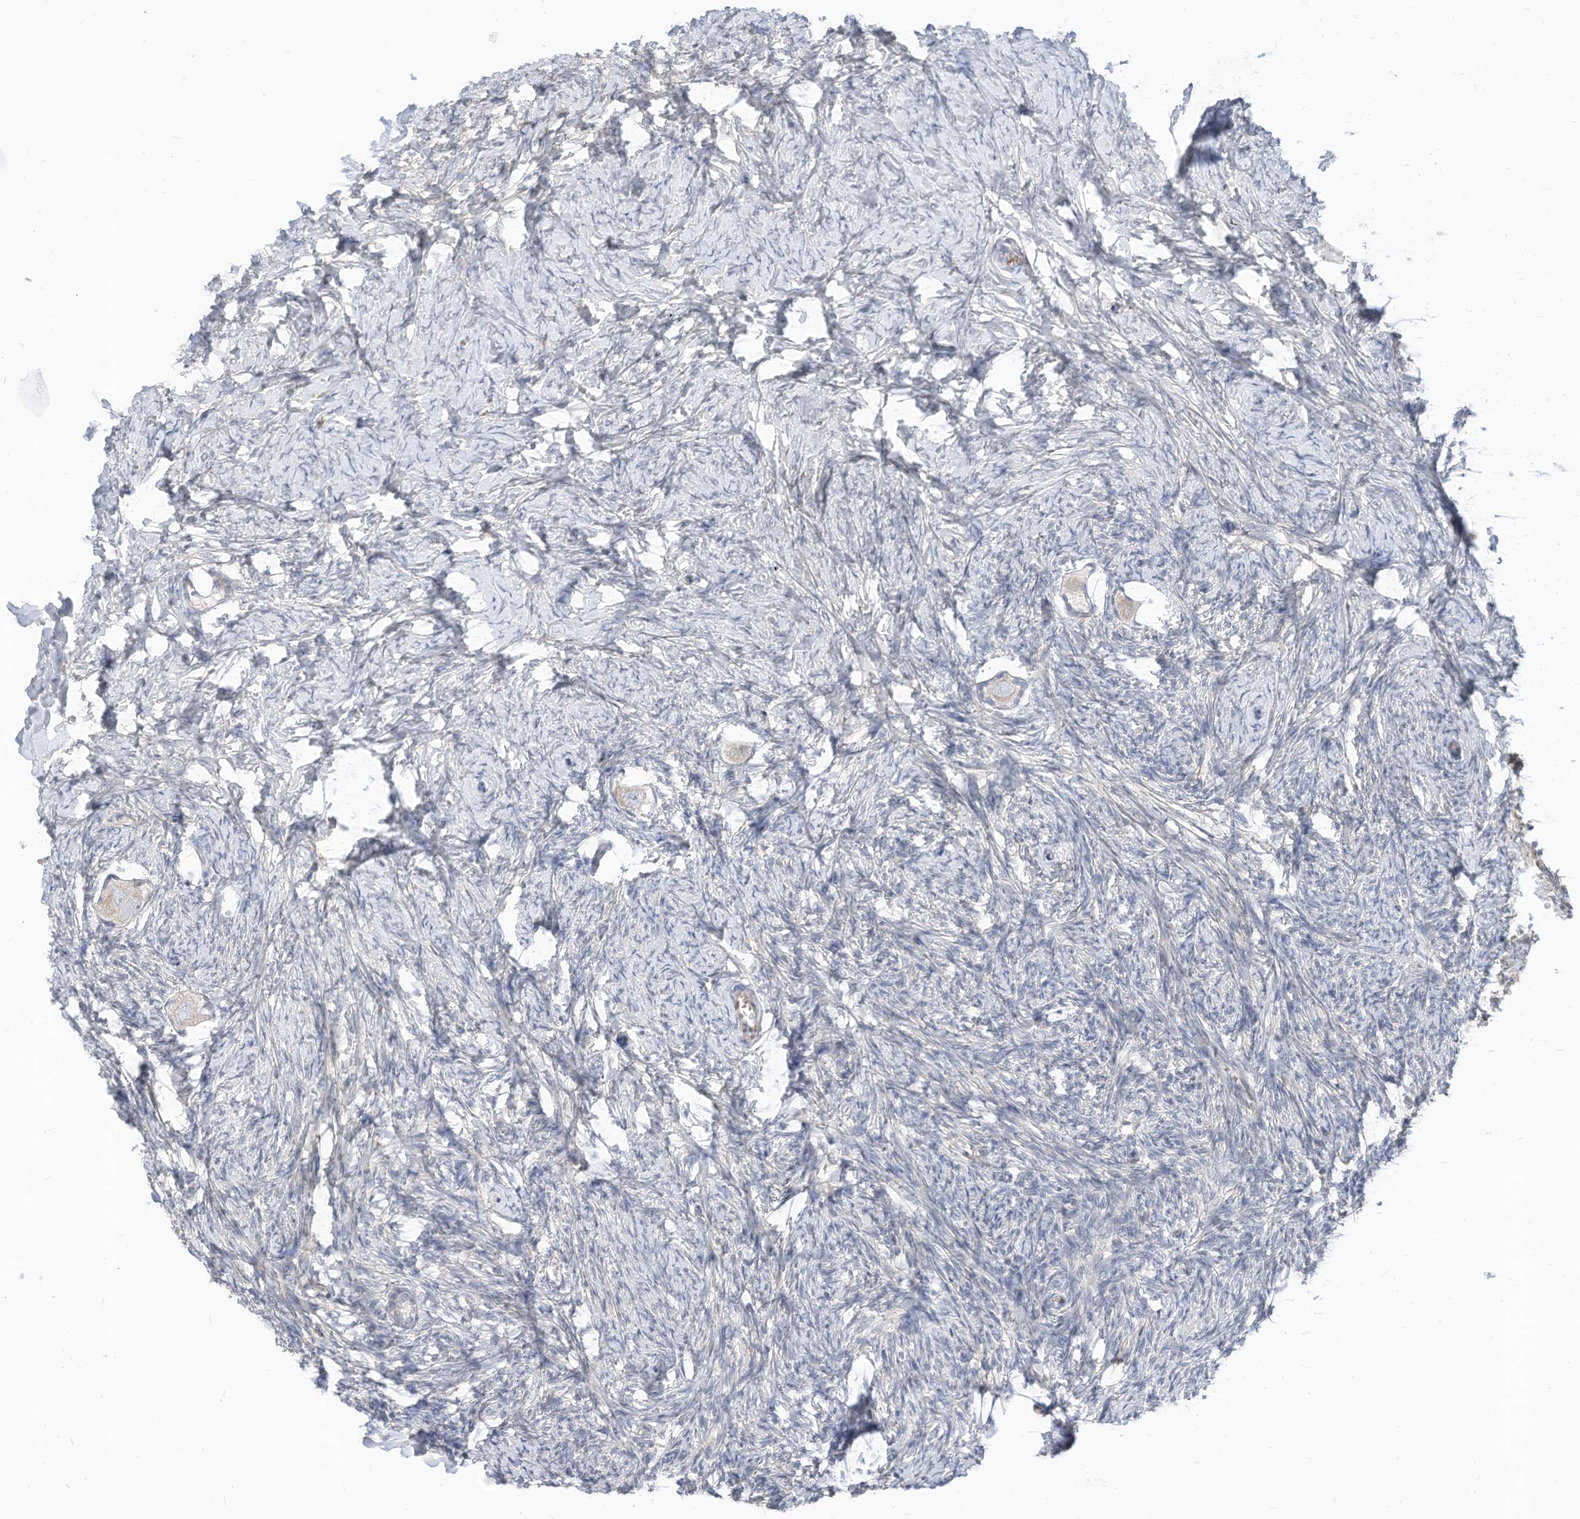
{"staining": {"intensity": "negative", "quantity": "none", "location": "none"}, "tissue": "ovary", "cell_type": "Follicle cells", "image_type": "normal", "snomed": [{"axis": "morphology", "description": "Normal tissue, NOS"}, {"axis": "topography", "description": "Ovary"}], "caption": "Immunohistochemistry (IHC) photomicrograph of normal human ovary stained for a protein (brown), which exhibits no positivity in follicle cells.", "gene": "ATP13A1", "patient": {"sex": "female", "age": 27}}